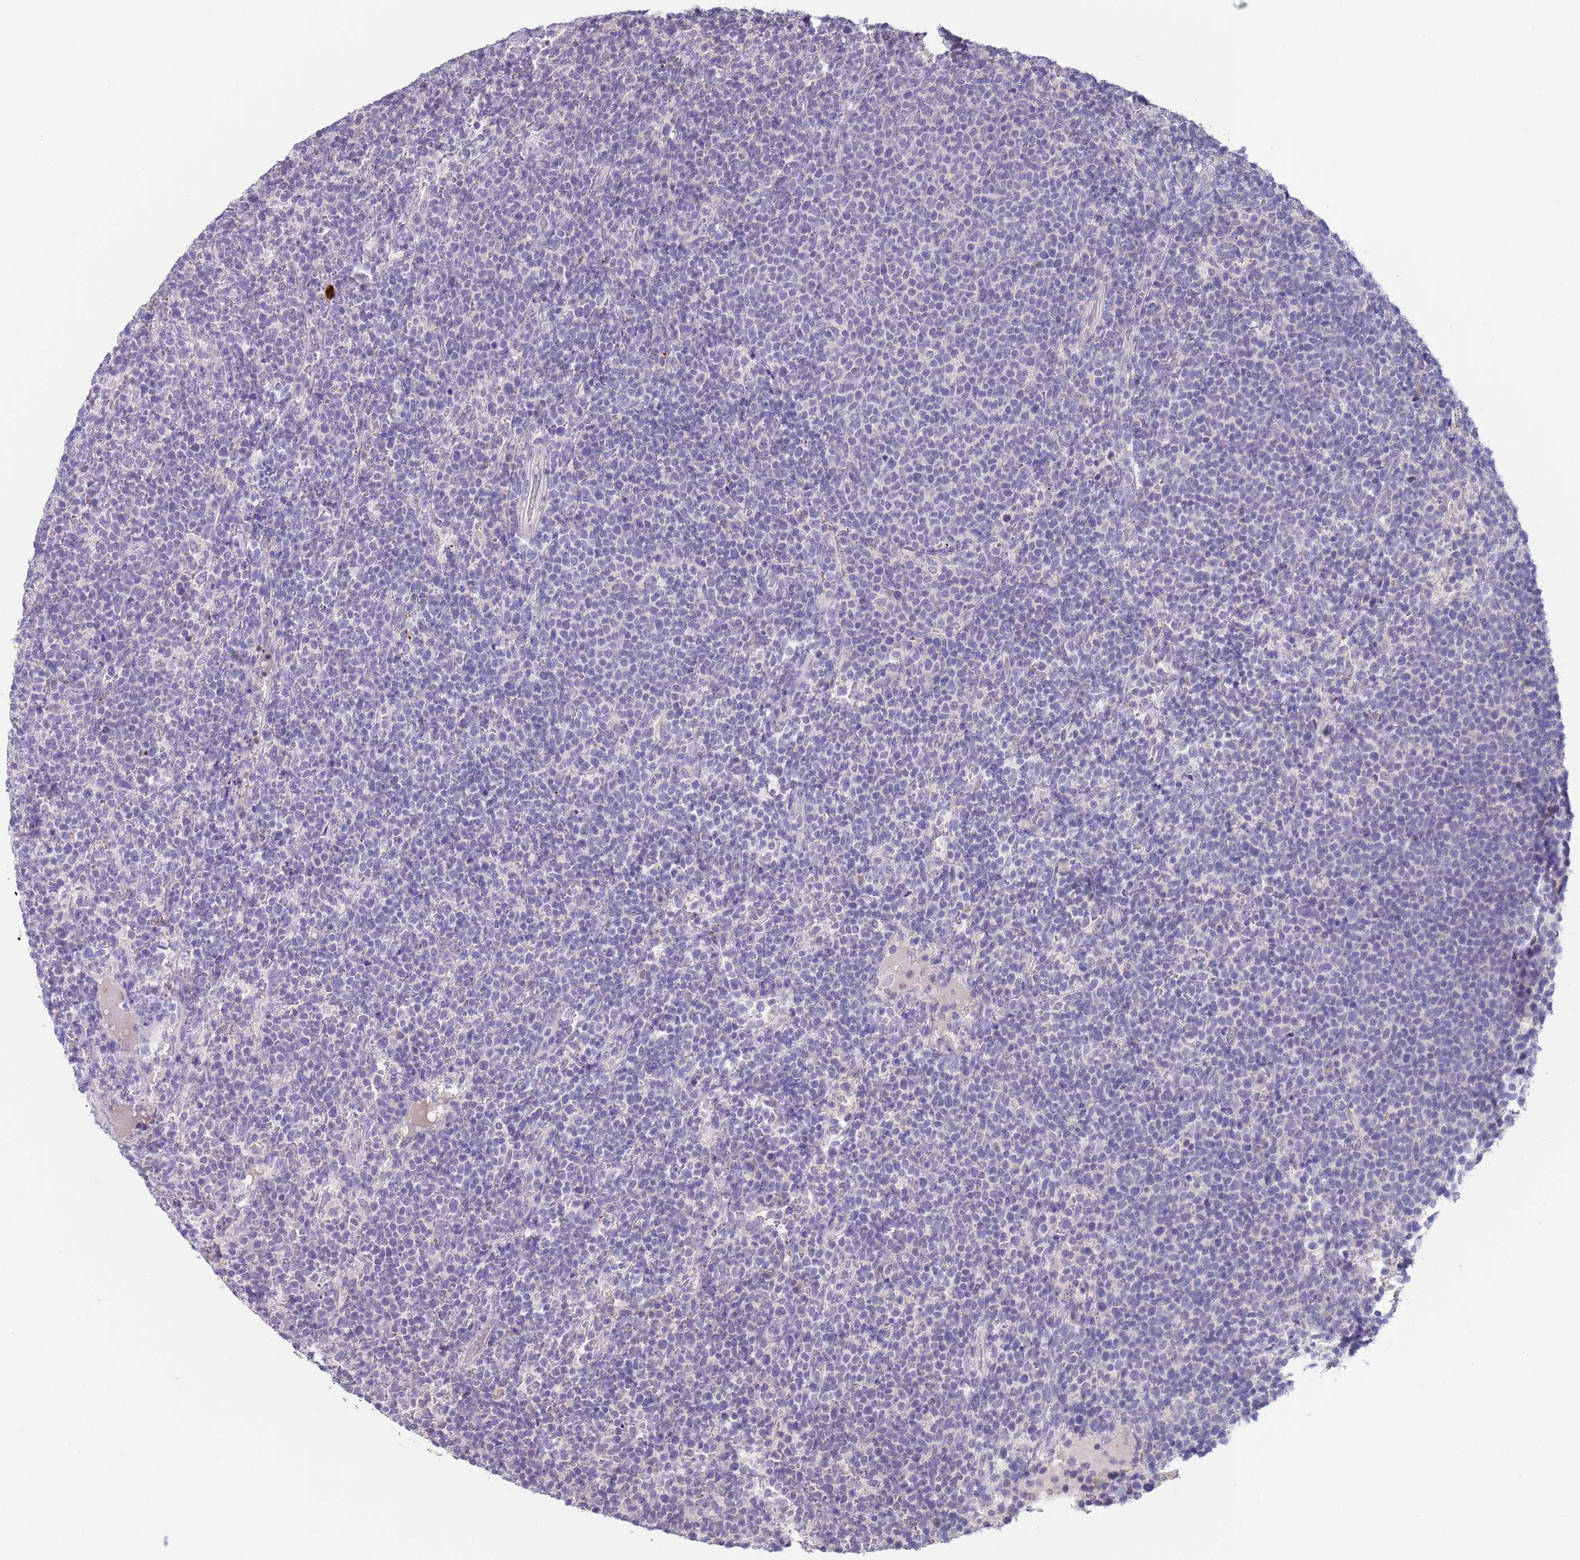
{"staining": {"intensity": "negative", "quantity": "none", "location": "none"}, "tissue": "lymphoma", "cell_type": "Tumor cells", "image_type": "cancer", "snomed": [{"axis": "morphology", "description": "Malignant lymphoma, non-Hodgkin's type, High grade"}, {"axis": "topography", "description": "Lymph node"}], "caption": "Immunohistochemistry histopathology image of neoplastic tissue: human lymphoma stained with DAB (3,3'-diaminobenzidine) reveals no significant protein staining in tumor cells.", "gene": "SPIRE2", "patient": {"sex": "male", "age": 61}}